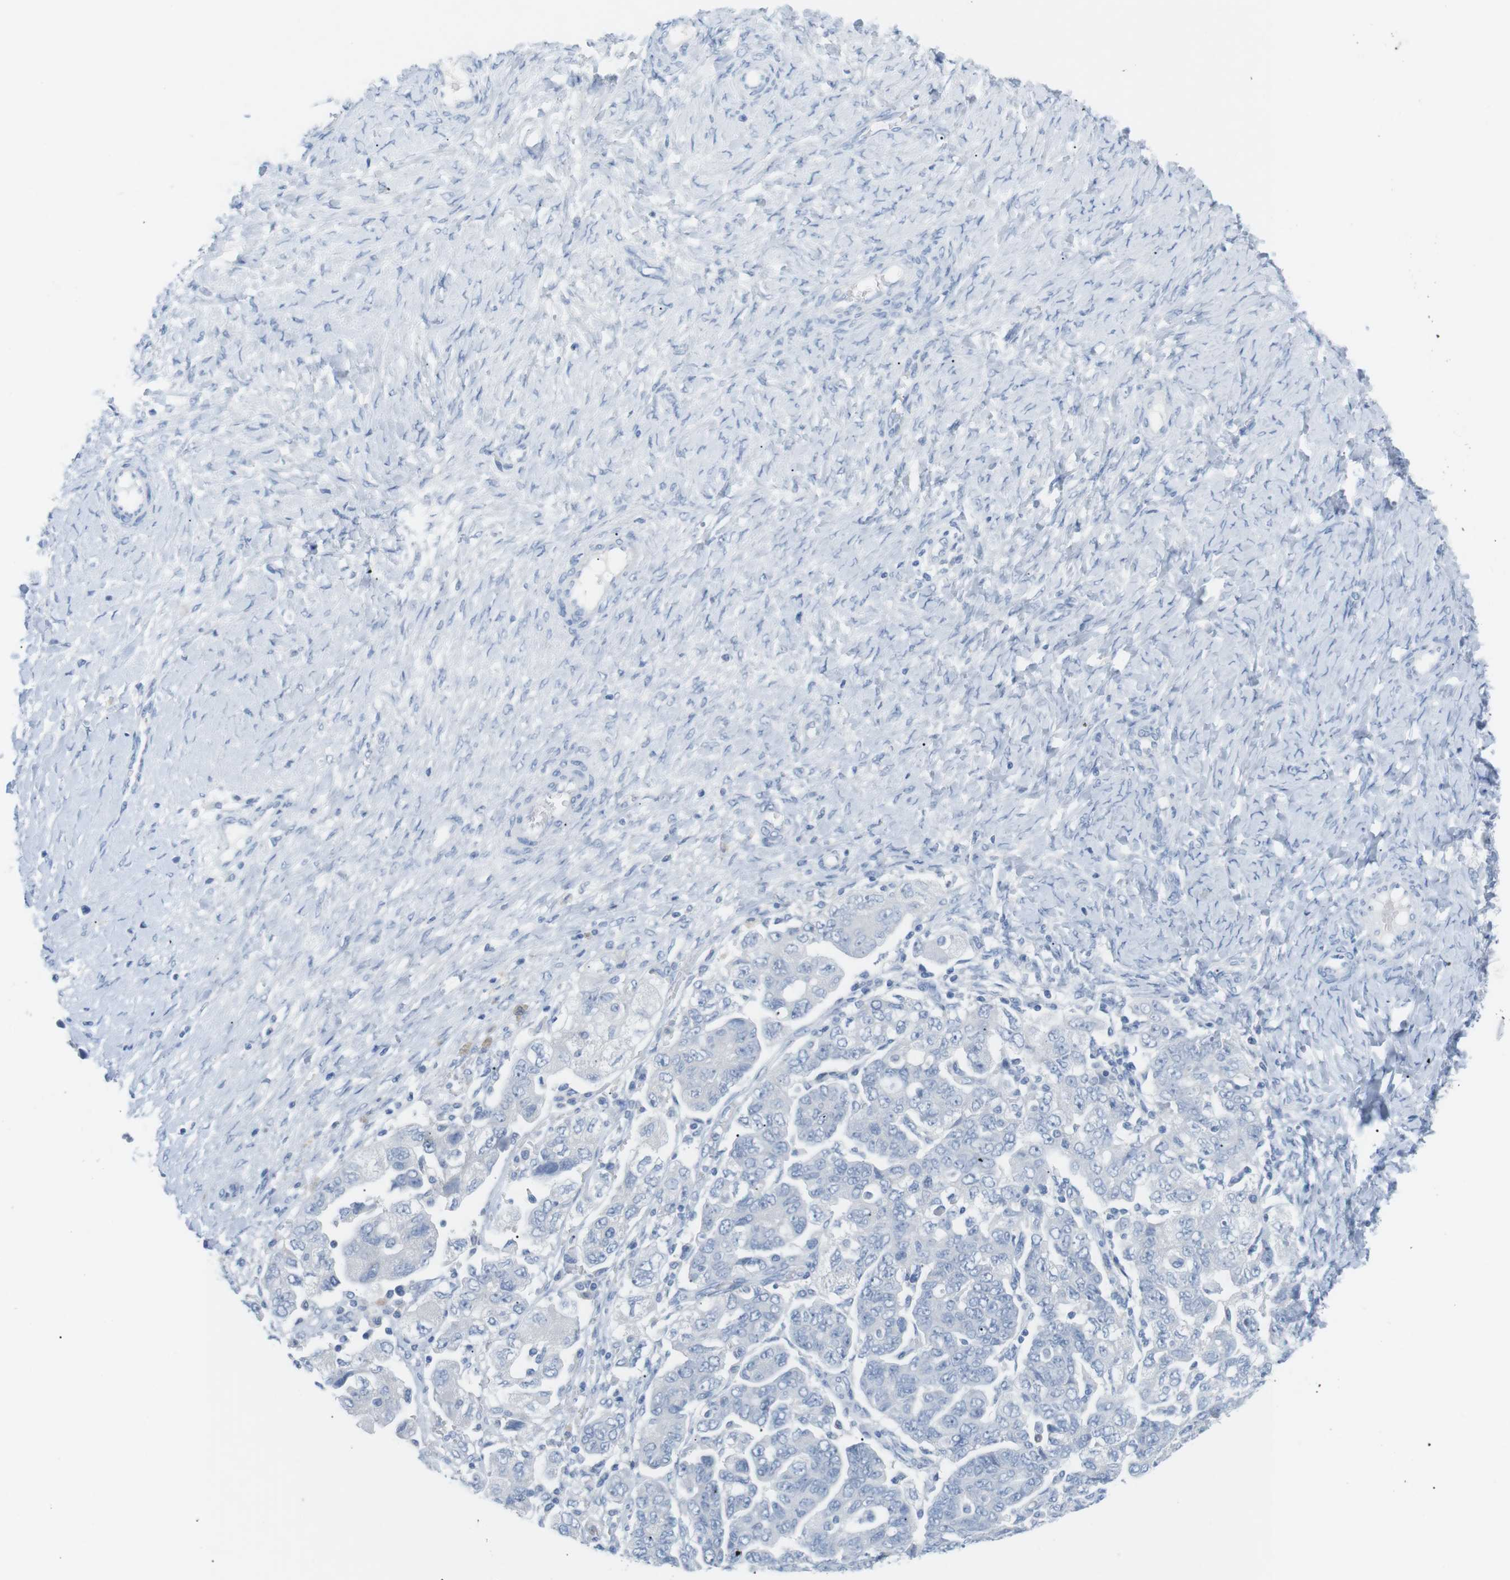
{"staining": {"intensity": "negative", "quantity": "none", "location": "none"}, "tissue": "ovarian cancer", "cell_type": "Tumor cells", "image_type": "cancer", "snomed": [{"axis": "morphology", "description": "Carcinoma, NOS"}, {"axis": "morphology", "description": "Cystadenocarcinoma, serous, NOS"}, {"axis": "topography", "description": "Ovary"}], "caption": "Immunohistochemical staining of serous cystadenocarcinoma (ovarian) exhibits no significant expression in tumor cells.", "gene": "HBG2", "patient": {"sex": "female", "age": 69}}